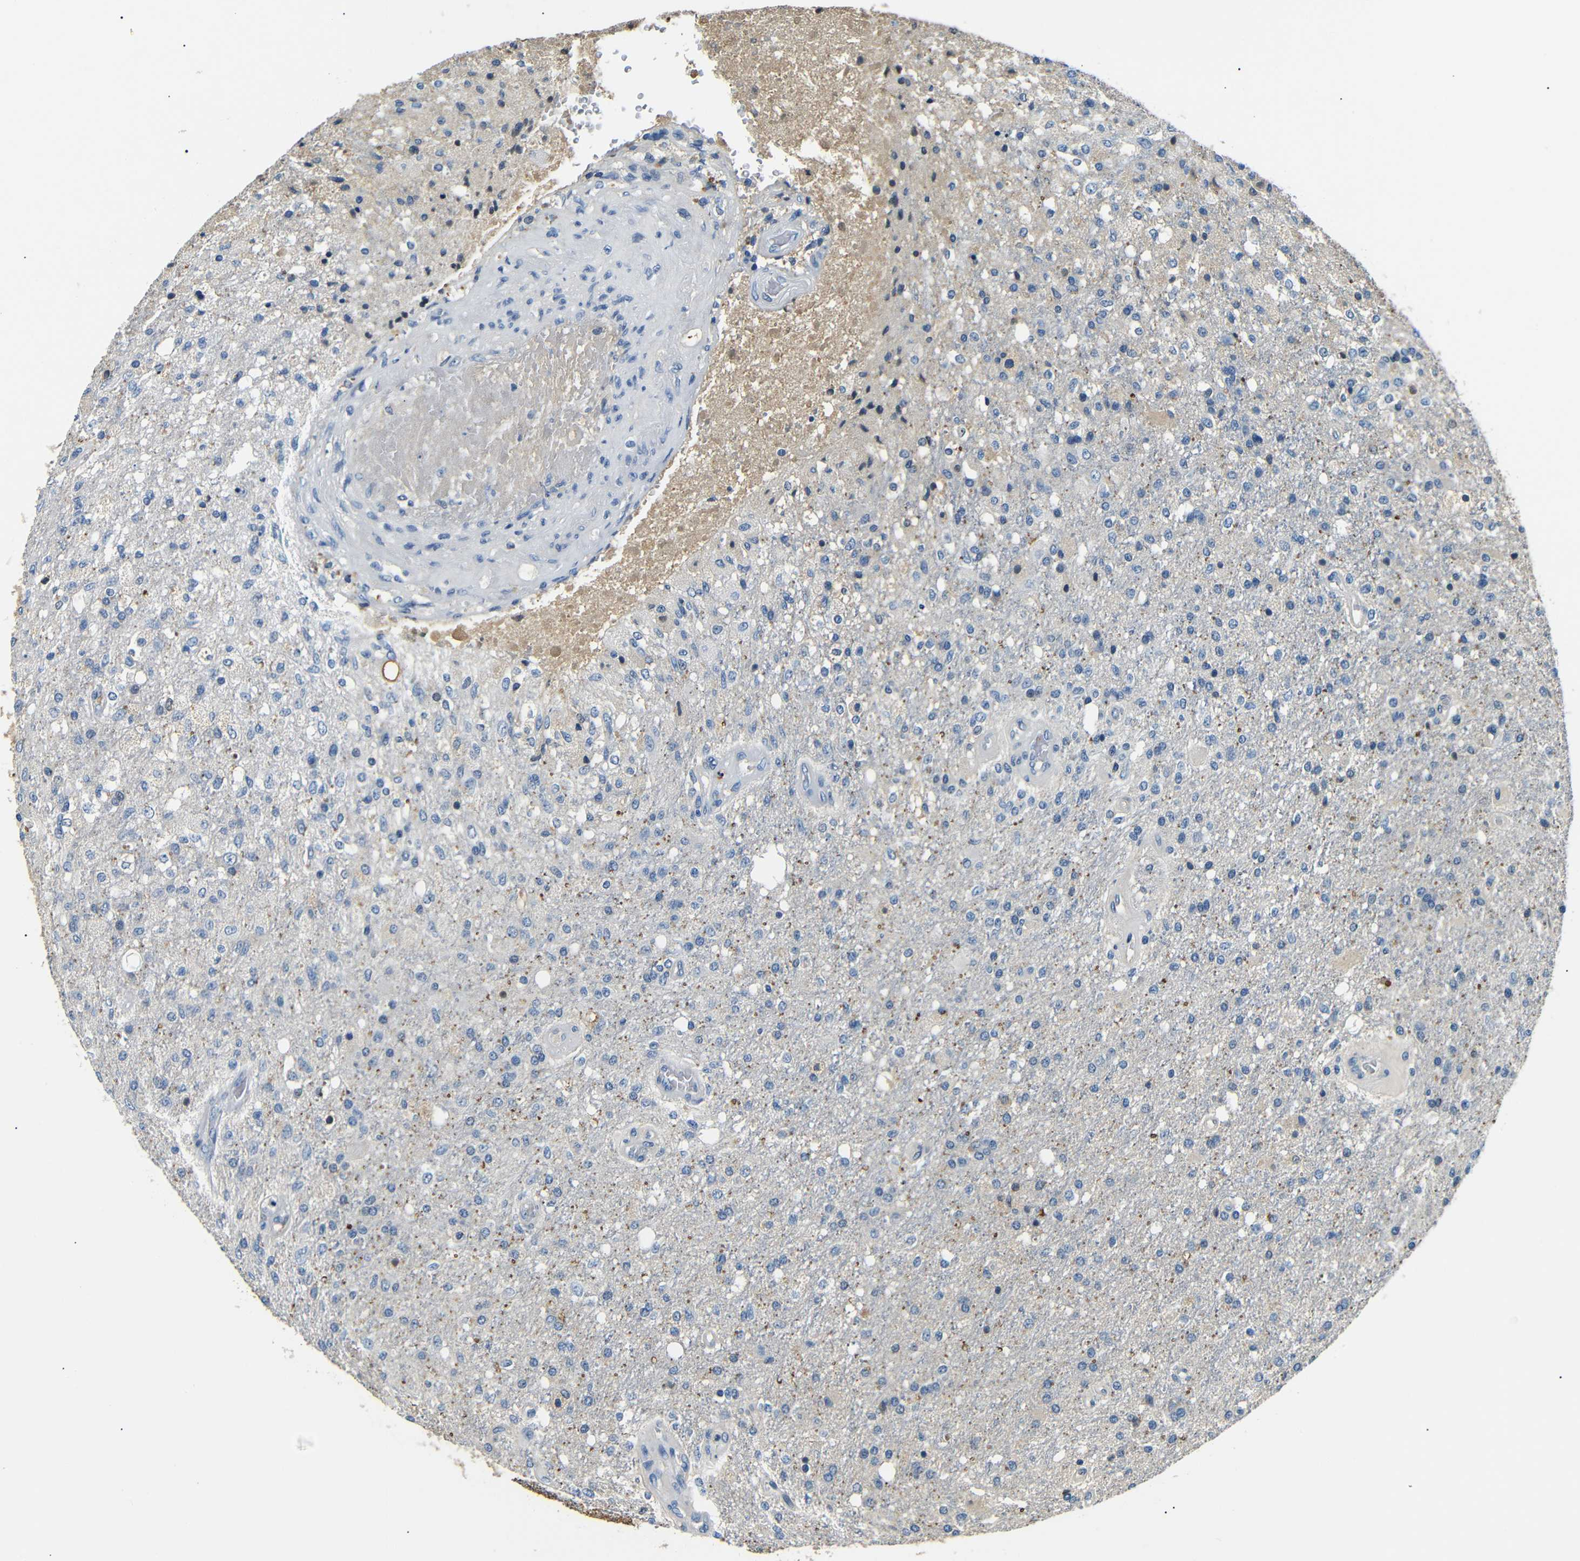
{"staining": {"intensity": "negative", "quantity": "none", "location": "none"}, "tissue": "glioma", "cell_type": "Tumor cells", "image_type": "cancer", "snomed": [{"axis": "morphology", "description": "Normal tissue, NOS"}, {"axis": "morphology", "description": "Glioma, malignant, High grade"}, {"axis": "topography", "description": "Cerebral cortex"}], "caption": "High magnification brightfield microscopy of malignant glioma (high-grade) stained with DAB (3,3'-diaminobenzidine) (brown) and counterstained with hematoxylin (blue): tumor cells show no significant staining.", "gene": "LHCGR", "patient": {"sex": "male", "age": 77}}